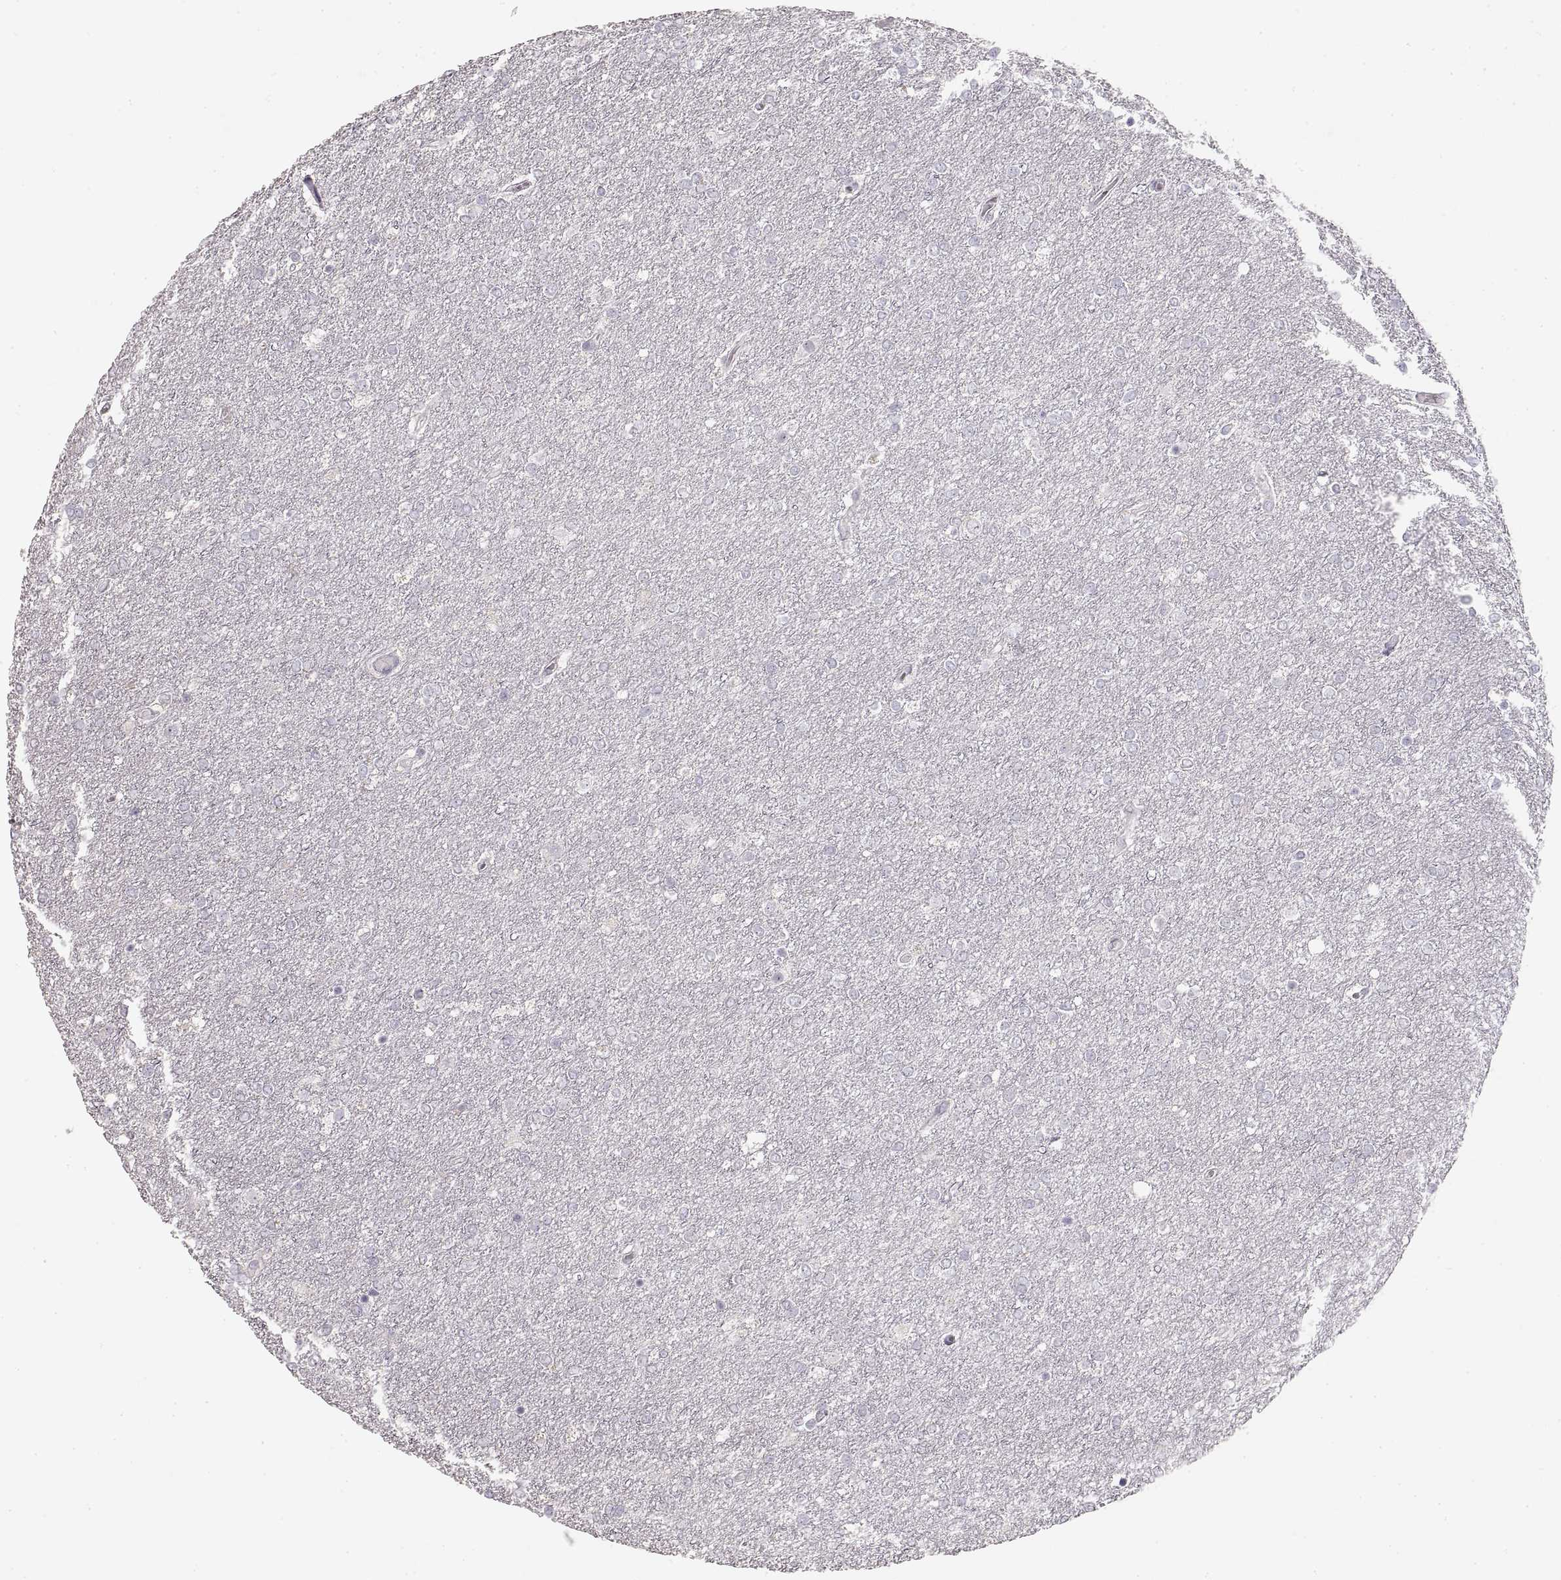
{"staining": {"intensity": "negative", "quantity": "none", "location": "none"}, "tissue": "glioma", "cell_type": "Tumor cells", "image_type": "cancer", "snomed": [{"axis": "morphology", "description": "Glioma, malignant, High grade"}, {"axis": "topography", "description": "Brain"}], "caption": "Tumor cells are negative for brown protein staining in glioma. (DAB (3,3'-diaminobenzidine) immunohistochemistry (IHC) with hematoxylin counter stain).", "gene": "ZP3", "patient": {"sex": "female", "age": 61}}